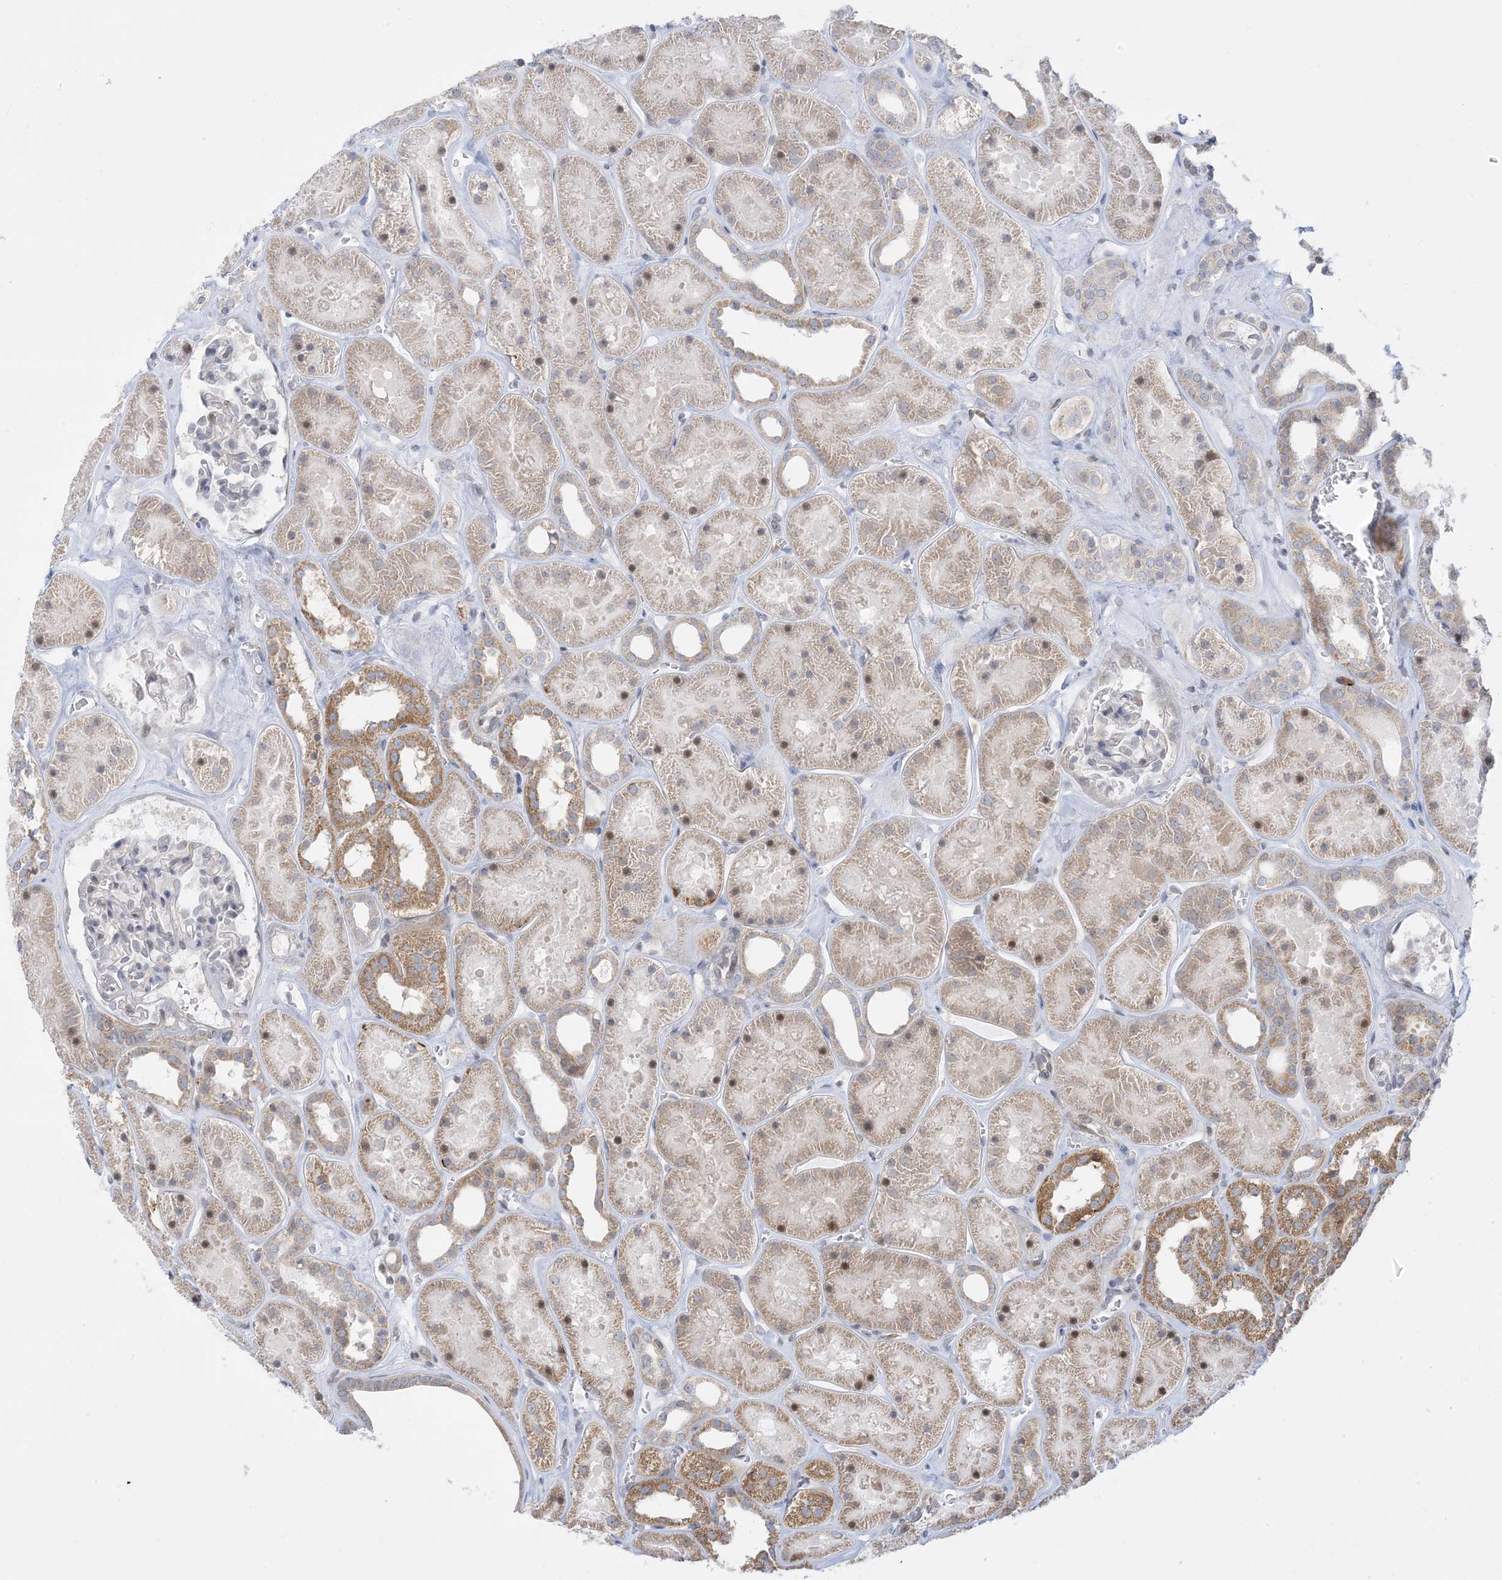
{"staining": {"intensity": "negative", "quantity": "none", "location": "none"}, "tissue": "kidney", "cell_type": "Cells in glomeruli", "image_type": "normal", "snomed": [{"axis": "morphology", "description": "Normal tissue, NOS"}, {"axis": "topography", "description": "Kidney"}], "caption": "A high-resolution histopathology image shows immunohistochemistry staining of benign kidney, which shows no significant expression in cells in glomeruli.", "gene": "CASP4", "patient": {"sex": "female", "age": 41}}